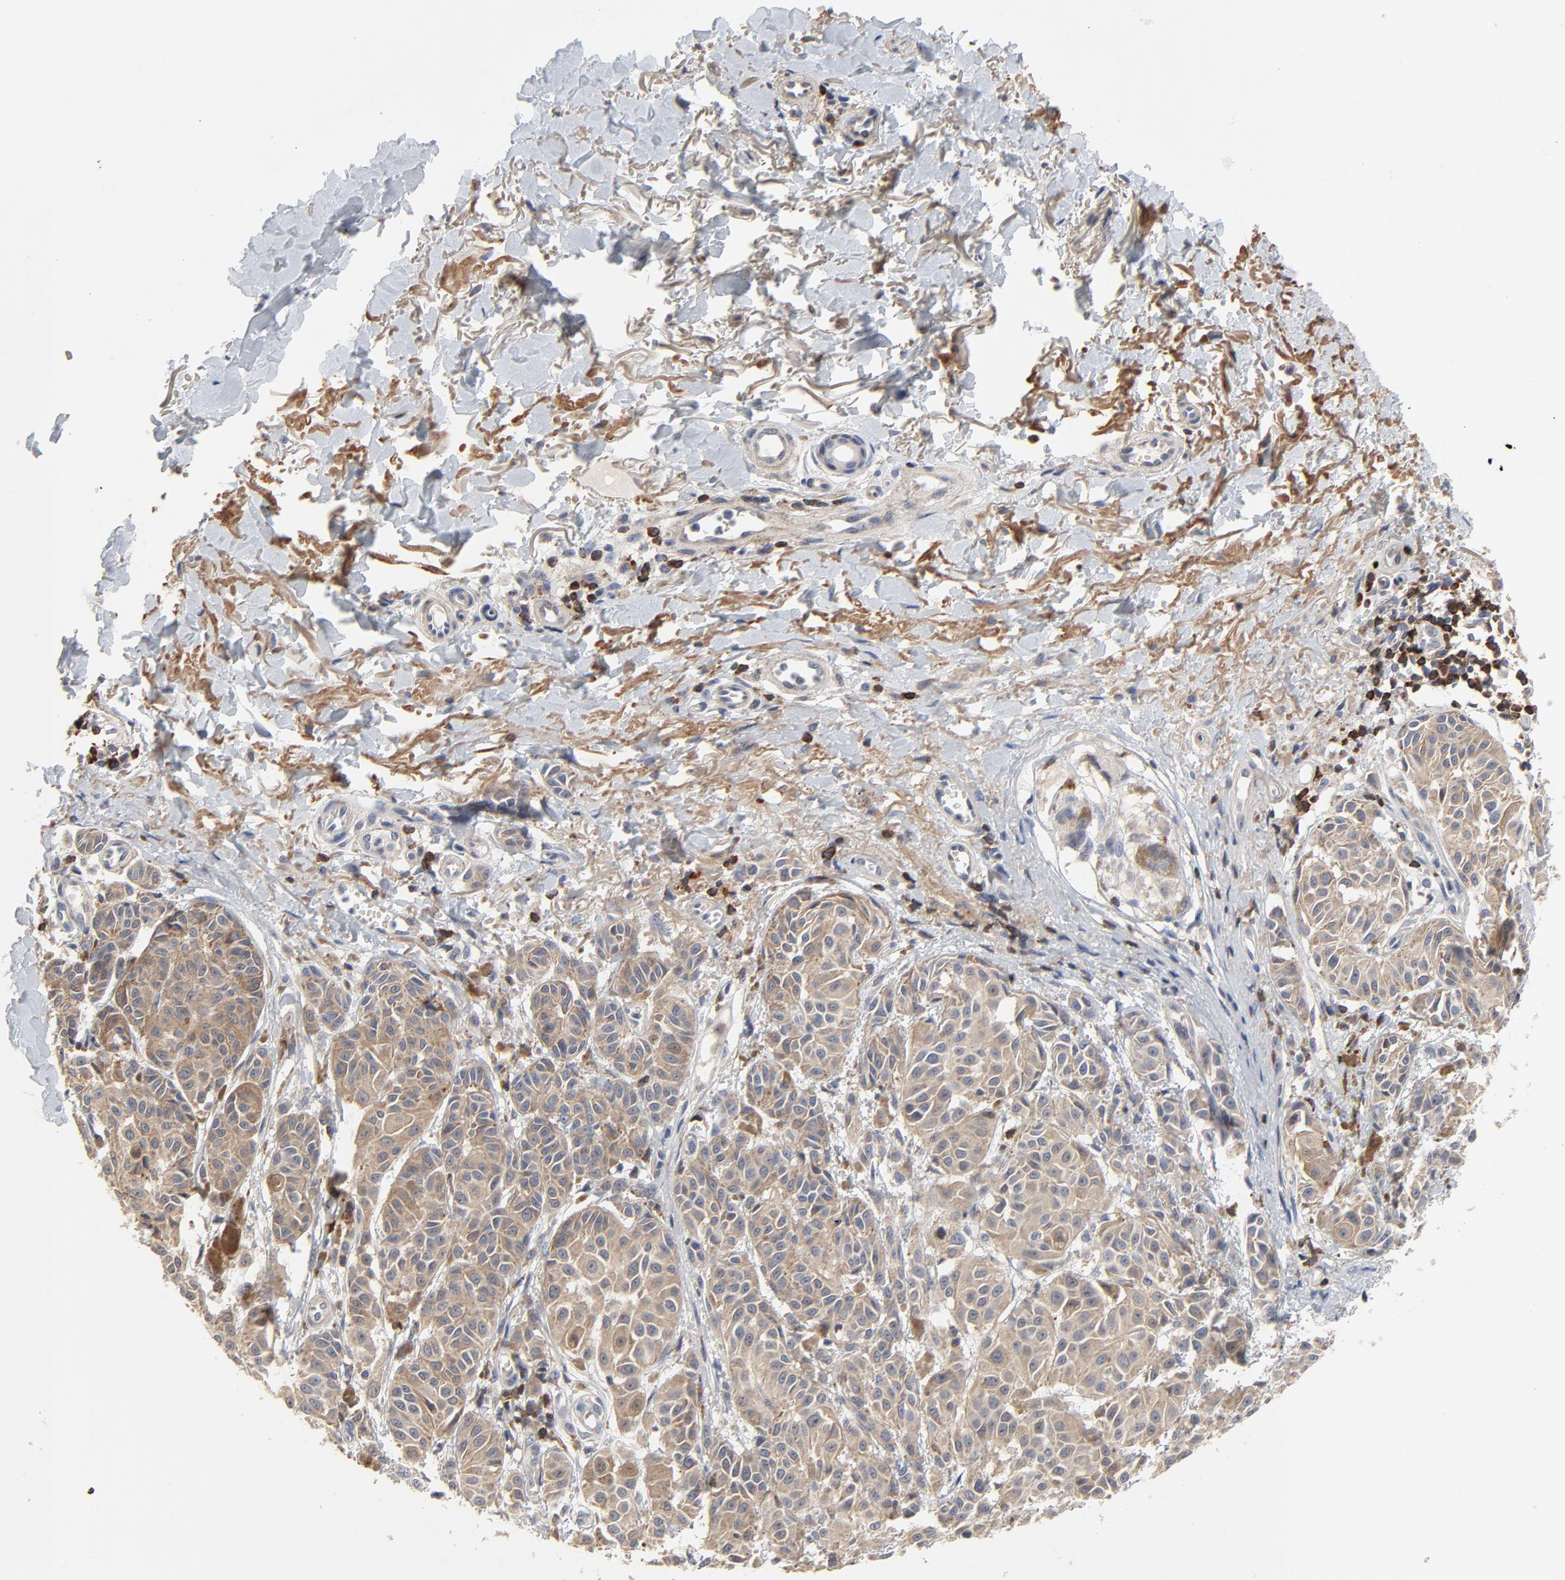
{"staining": {"intensity": "moderate", "quantity": ">75%", "location": "cytoplasmic/membranous"}, "tissue": "melanoma", "cell_type": "Tumor cells", "image_type": "cancer", "snomed": [{"axis": "morphology", "description": "Malignant melanoma, NOS"}, {"axis": "topography", "description": "Skin"}], "caption": "IHC of malignant melanoma displays medium levels of moderate cytoplasmic/membranous expression in about >75% of tumor cells.", "gene": "SKAP1", "patient": {"sex": "male", "age": 76}}